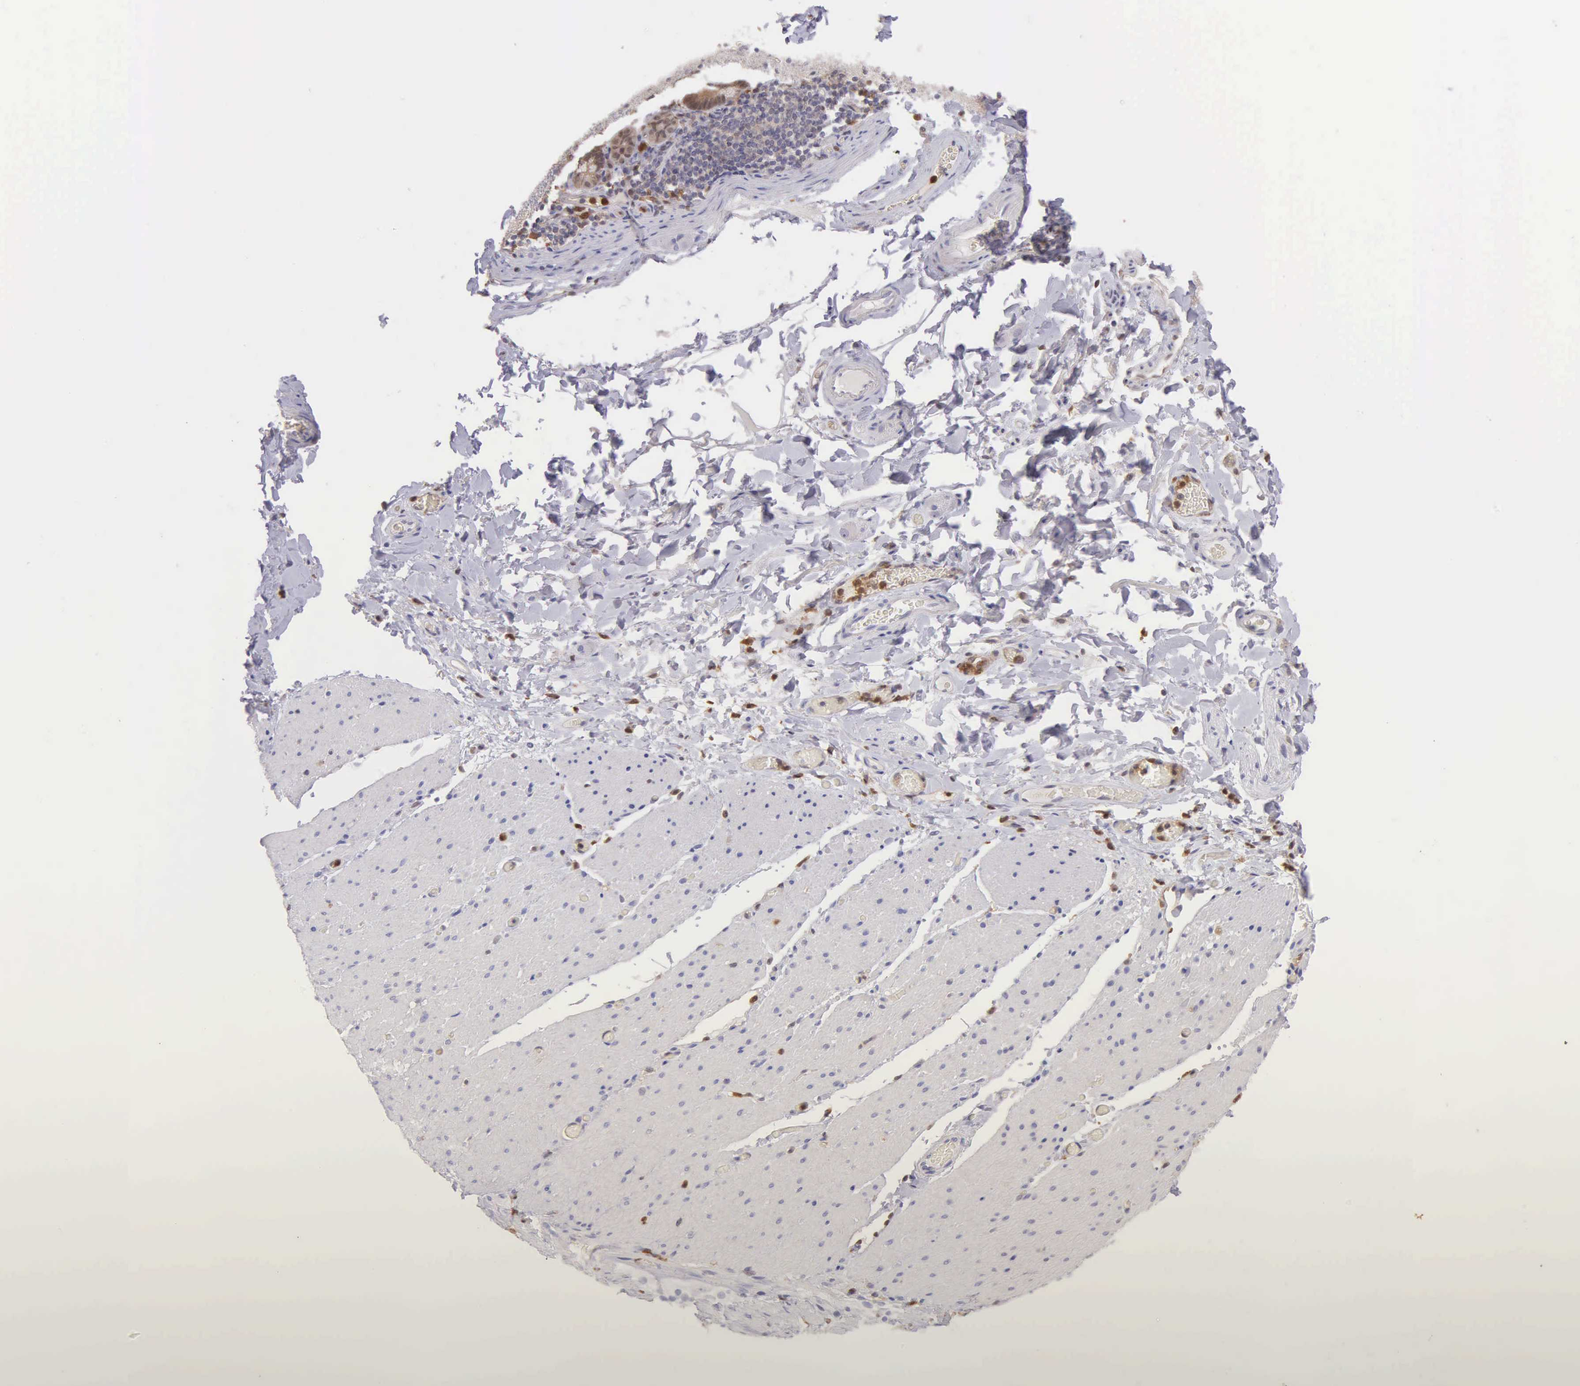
{"staining": {"intensity": "negative", "quantity": "none", "location": "none"}, "tissue": "adipose tissue", "cell_type": "Adipocytes", "image_type": "normal", "snomed": [{"axis": "morphology", "description": "Normal tissue, NOS"}, {"axis": "topography", "description": "Duodenum"}], "caption": "The image demonstrates no staining of adipocytes in benign adipose tissue. Nuclei are stained in blue.", "gene": "BID", "patient": {"sex": "male", "age": 63}}